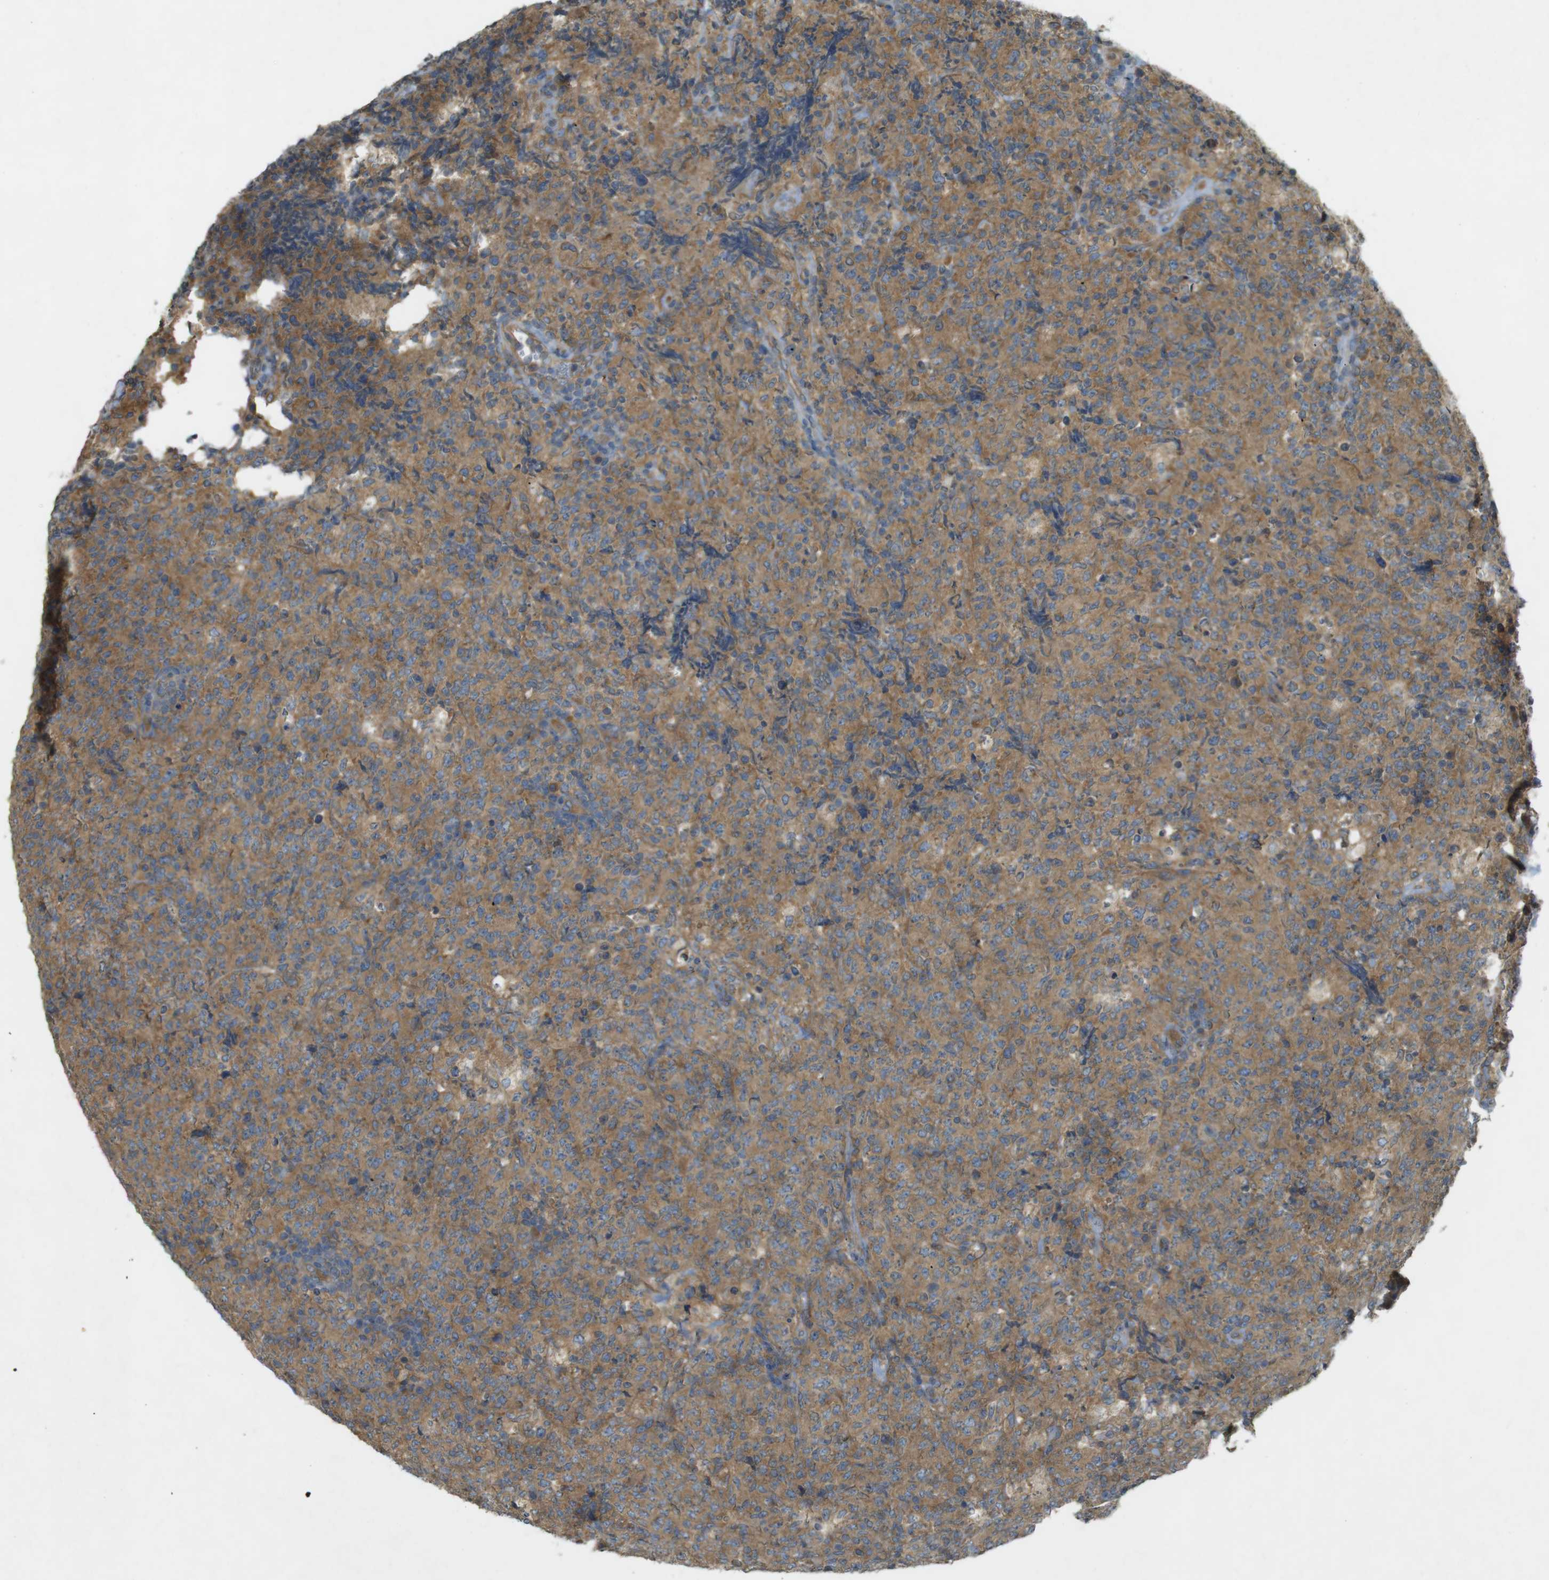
{"staining": {"intensity": "moderate", "quantity": ">75%", "location": "cytoplasmic/membranous"}, "tissue": "lymphoma", "cell_type": "Tumor cells", "image_type": "cancer", "snomed": [{"axis": "morphology", "description": "Malignant lymphoma, non-Hodgkin's type, High grade"}, {"axis": "topography", "description": "Tonsil"}], "caption": "Approximately >75% of tumor cells in lymphoma exhibit moderate cytoplasmic/membranous protein positivity as visualized by brown immunohistochemical staining.", "gene": "KIF5B", "patient": {"sex": "female", "age": 36}}